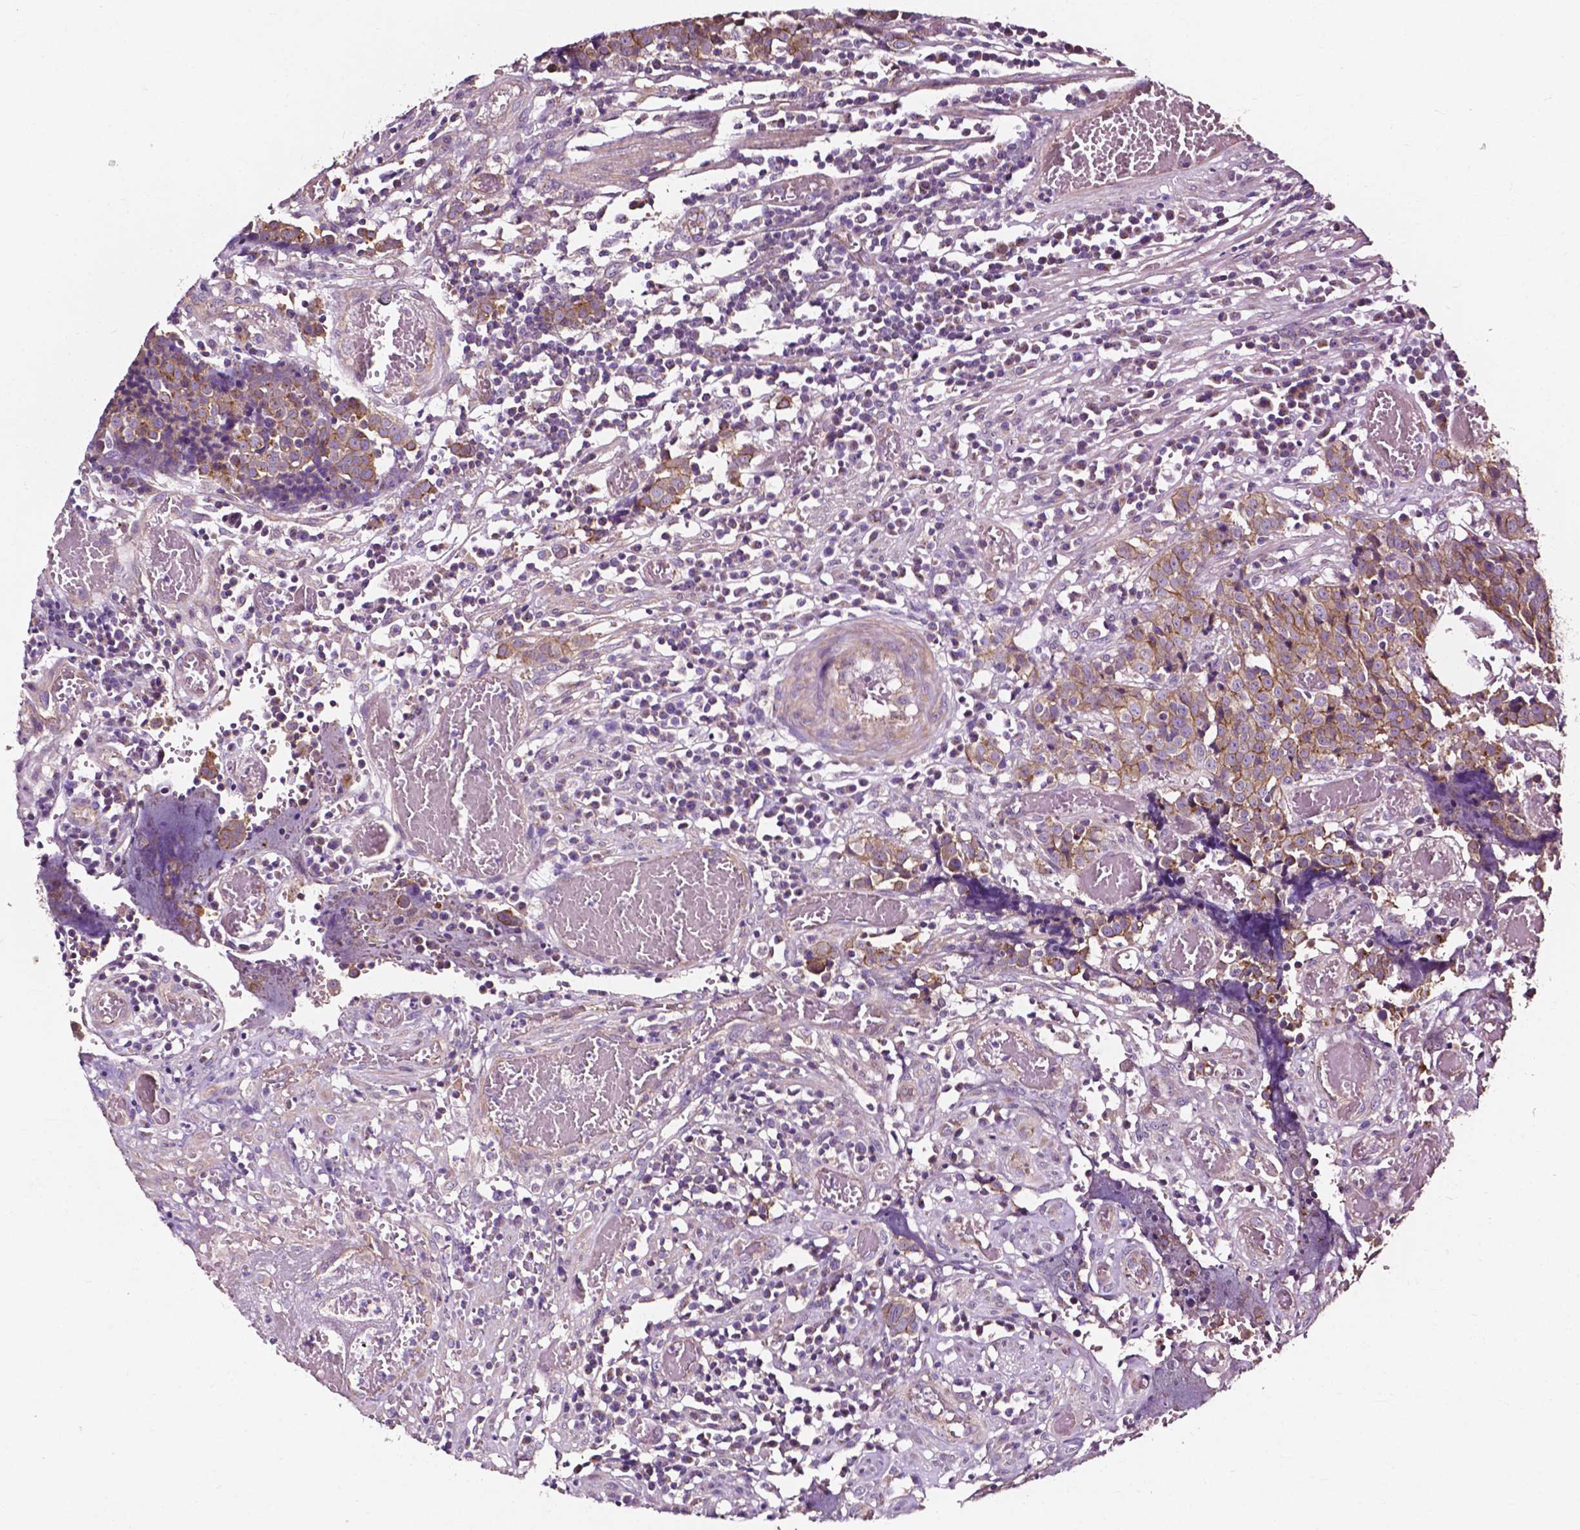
{"staining": {"intensity": "weak", "quantity": ">75%", "location": "cytoplasmic/membranous"}, "tissue": "prostate cancer", "cell_type": "Tumor cells", "image_type": "cancer", "snomed": [{"axis": "morphology", "description": "Adenocarcinoma, High grade"}, {"axis": "topography", "description": "Prostate and seminal vesicle, NOS"}], "caption": "IHC histopathology image of prostate high-grade adenocarcinoma stained for a protein (brown), which shows low levels of weak cytoplasmic/membranous staining in about >75% of tumor cells.", "gene": "ATG16L1", "patient": {"sex": "male", "age": 60}}